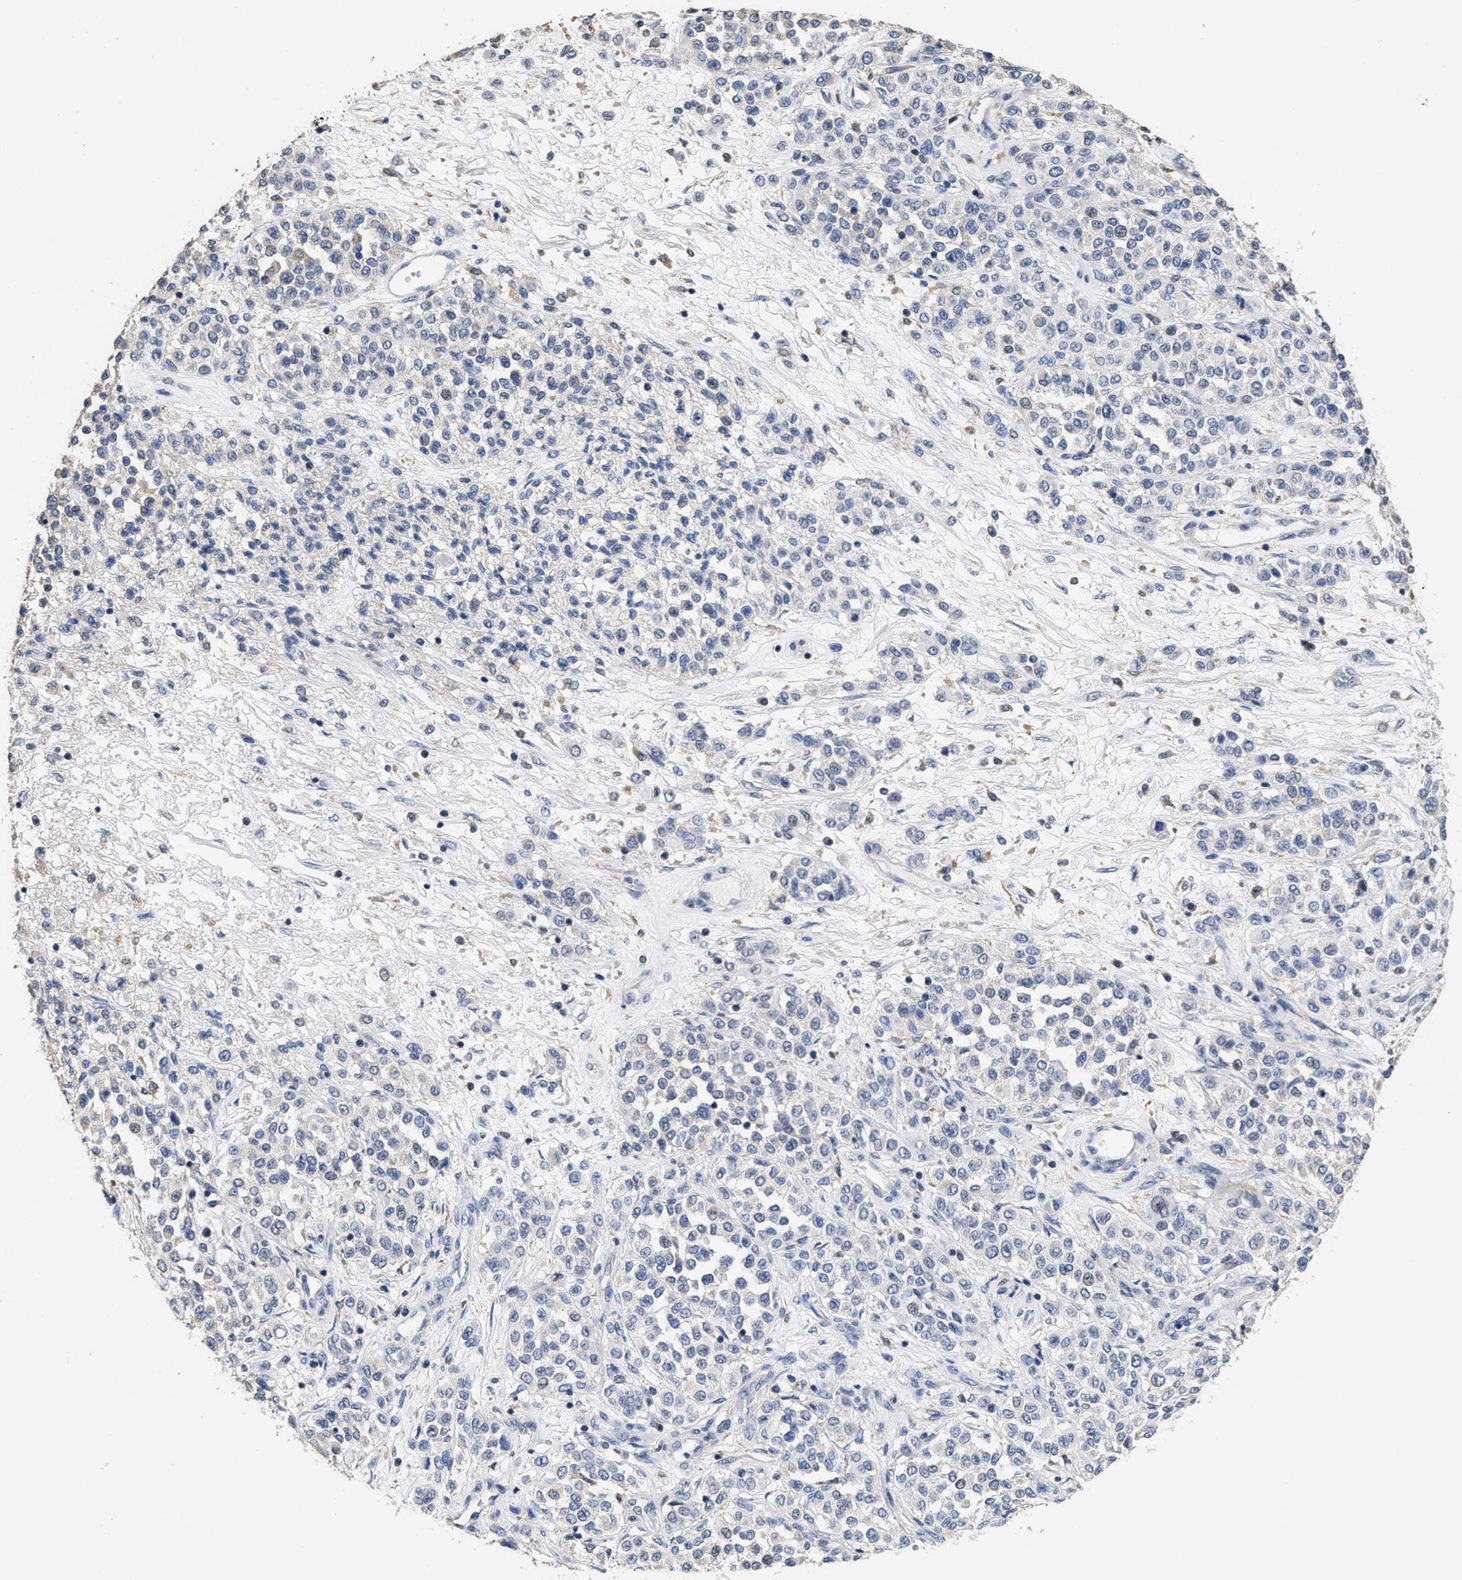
{"staining": {"intensity": "negative", "quantity": "none", "location": "none"}, "tissue": "melanoma", "cell_type": "Tumor cells", "image_type": "cancer", "snomed": [{"axis": "morphology", "description": "Malignant melanoma, Metastatic site"}, {"axis": "topography", "description": "Pancreas"}], "caption": "High magnification brightfield microscopy of melanoma stained with DAB (brown) and counterstained with hematoxylin (blue): tumor cells show no significant positivity. (Brightfield microscopy of DAB (3,3'-diaminobenzidine) immunohistochemistry at high magnification).", "gene": "ZFAT", "patient": {"sex": "female", "age": 30}}